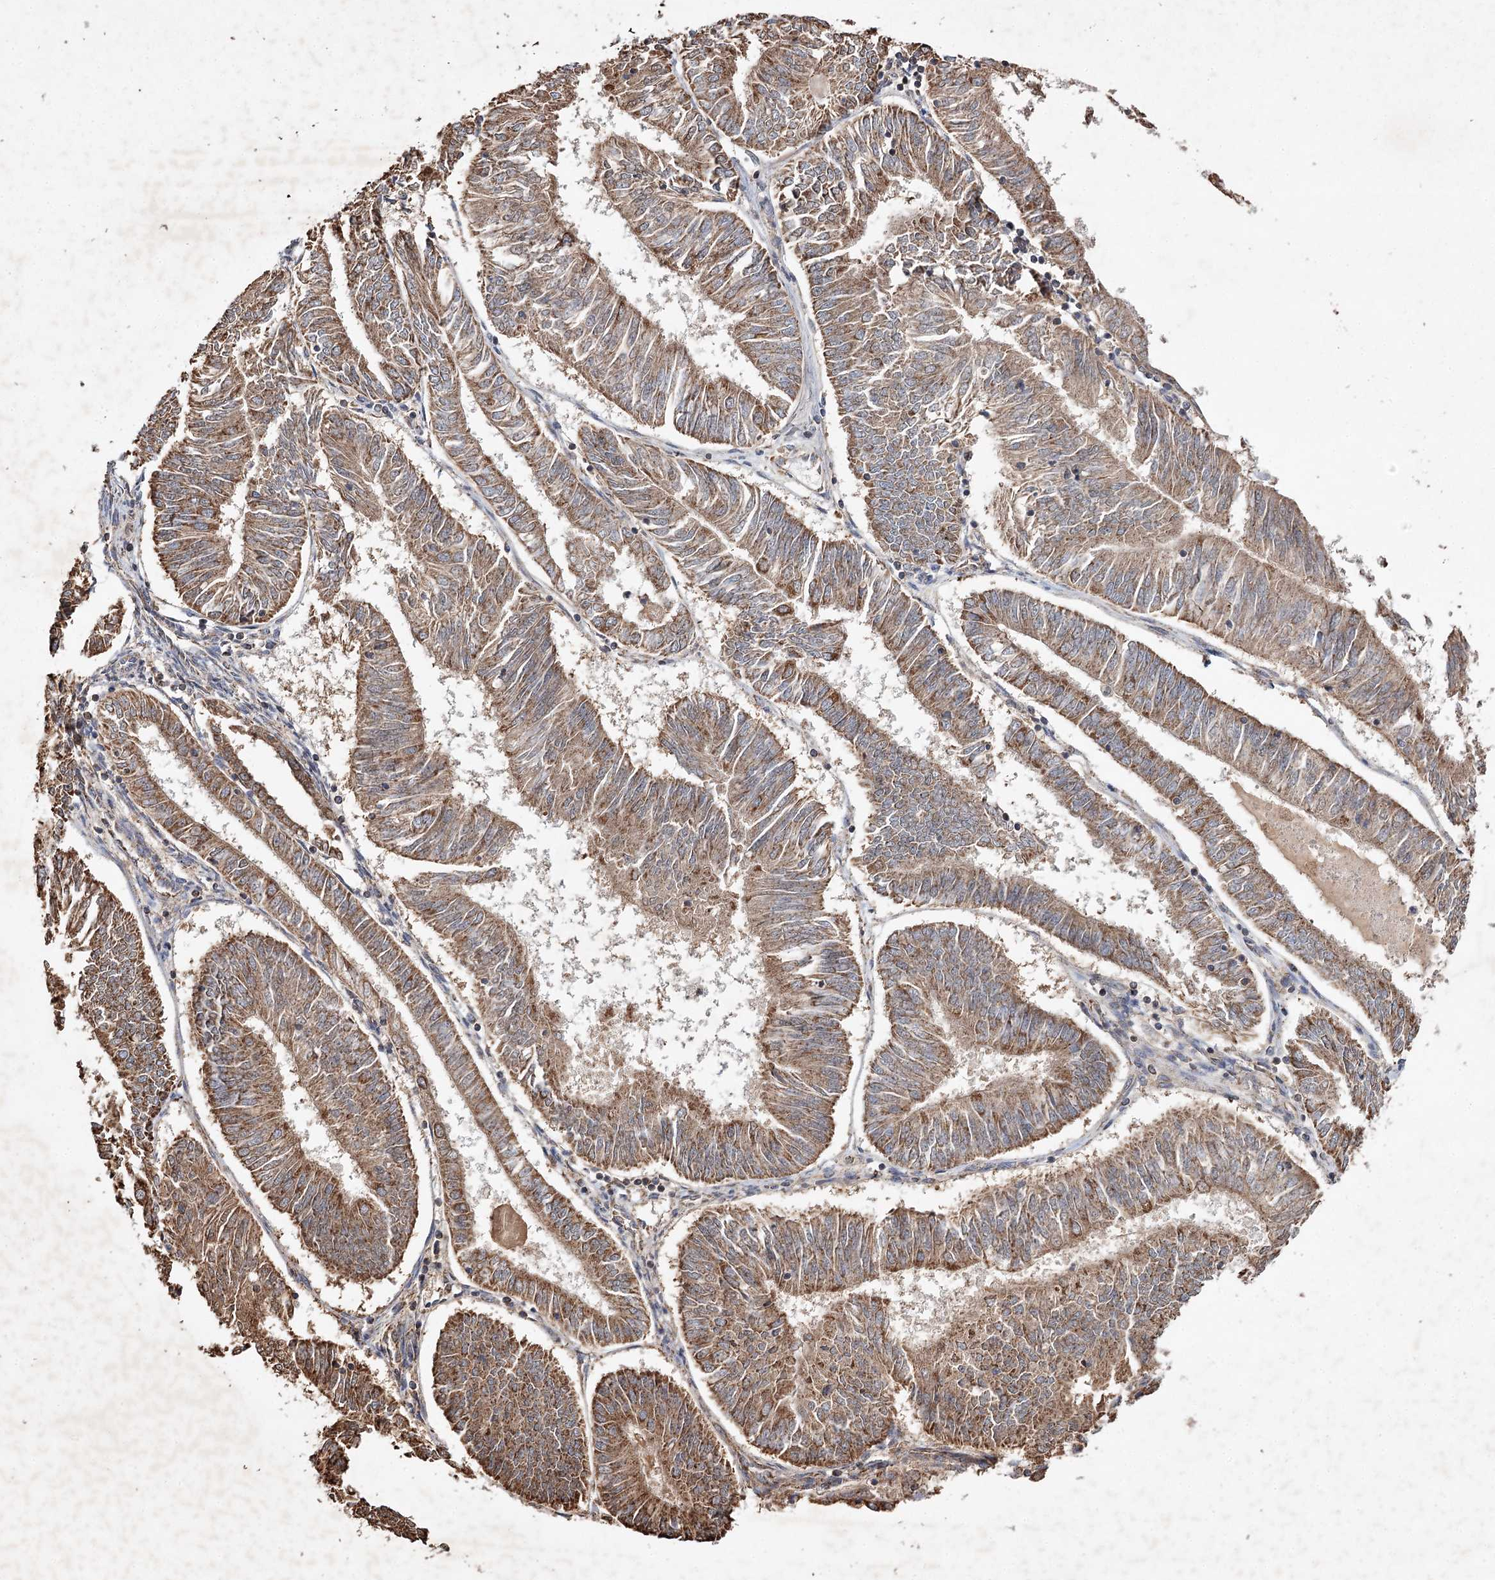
{"staining": {"intensity": "moderate", "quantity": ">75%", "location": "cytoplasmic/membranous"}, "tissue": "endometrial cancer", "cell_type": "Tumor cells", "image_type": "cancer", "snomed": [{"axis": "morphology", "description": "Adenocarcinoma, NOS"}, {"axis": "topography", "description": "Endometrium"}], "caption": "Immunohistochemistry (IHC) micrograph of human endometrial cancer (adenocarcinoma) stained for a protein (brown), which reveals medium levels of moderate cytoplasmic/membranous expression in approximately >75% of tumor cells.", "gene": "PIK3CB", "patient": {"sex": "female", "age": 58}}